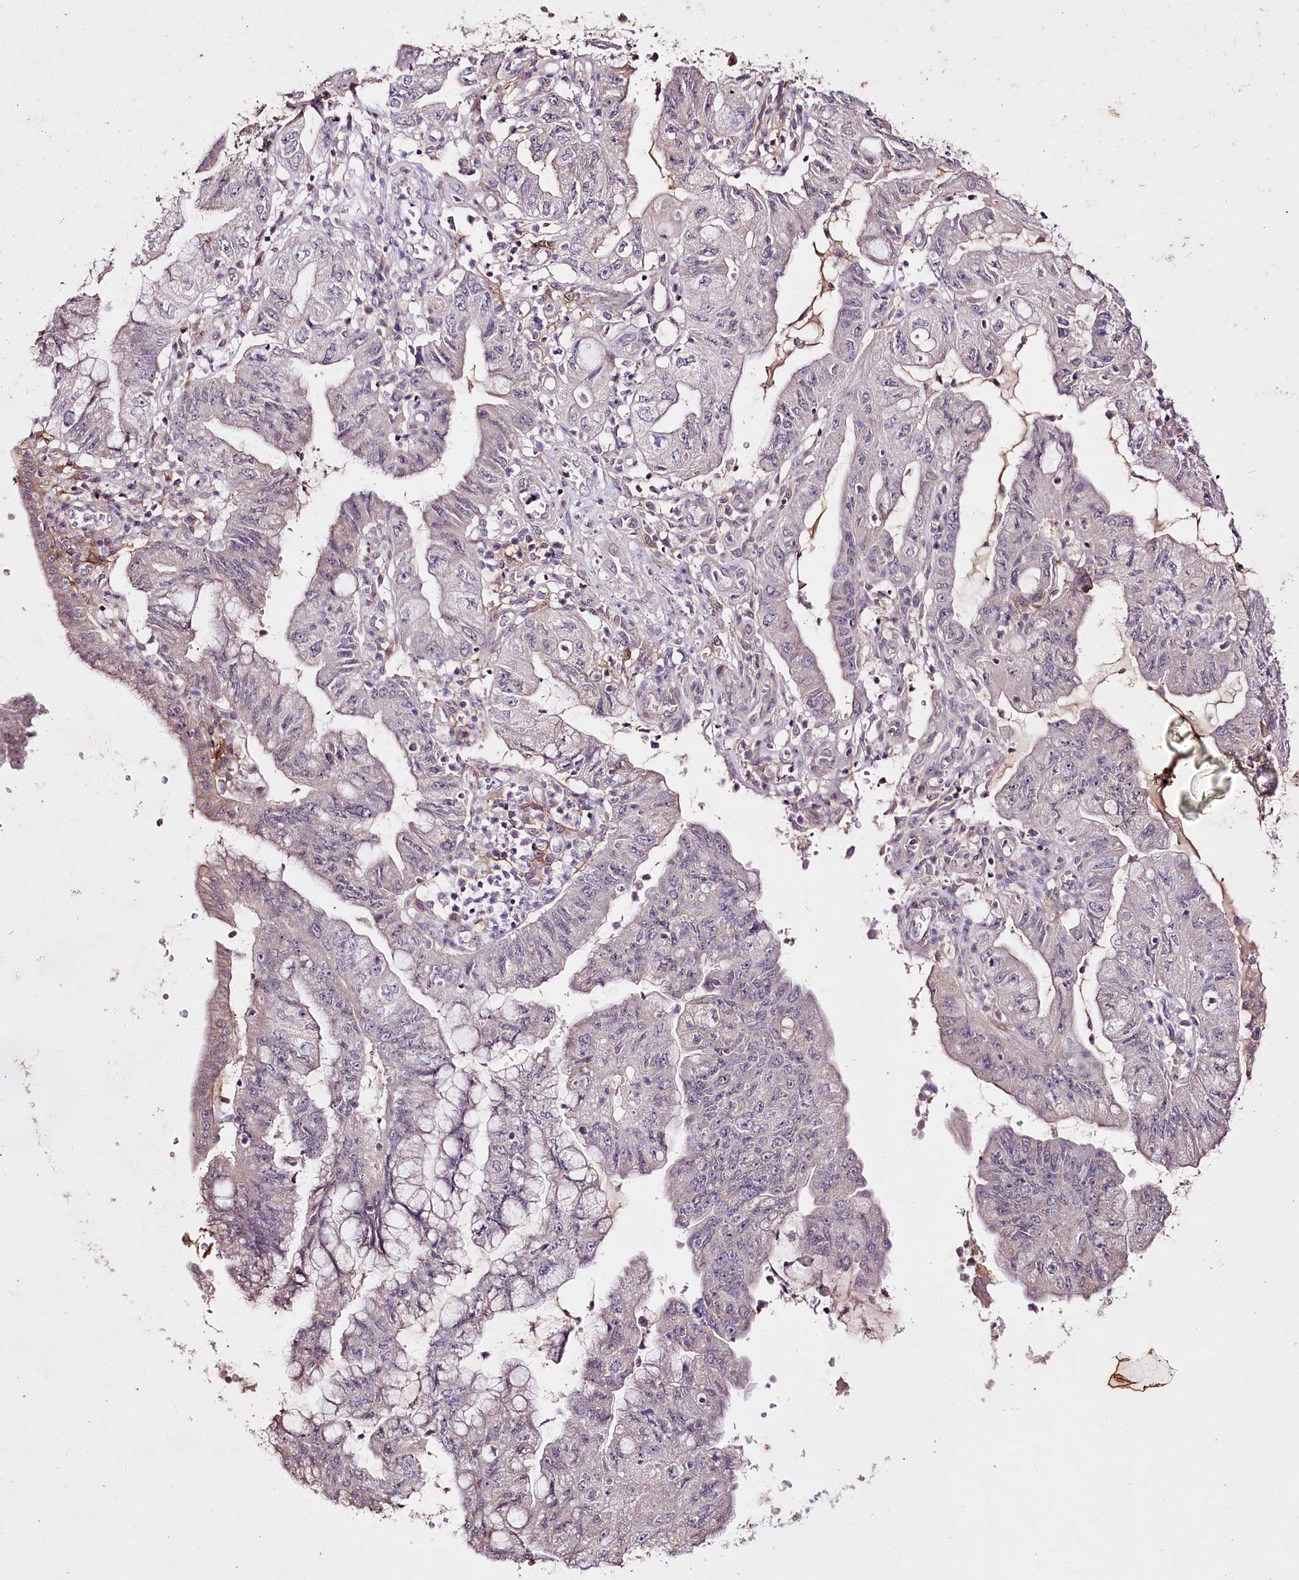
{"staining": {"intensity": "negative", "quantity": "none", "location": "none"}, "tissue": "pancreatic cancer", "cell_type": "Tumor cells", "image_type": "cancer", "snomed": [{"axis": "morphology", "description": "Adenocarcinoma, NOS"}, {"axis": "topography", "description": "Pancreas"}], "caption": "Pancreatic cancer stained for a protein using IHC demonstrates no staining tumor cells.", "gene": "ENPP1", "patient": {"sex": "female", "age": 73}}